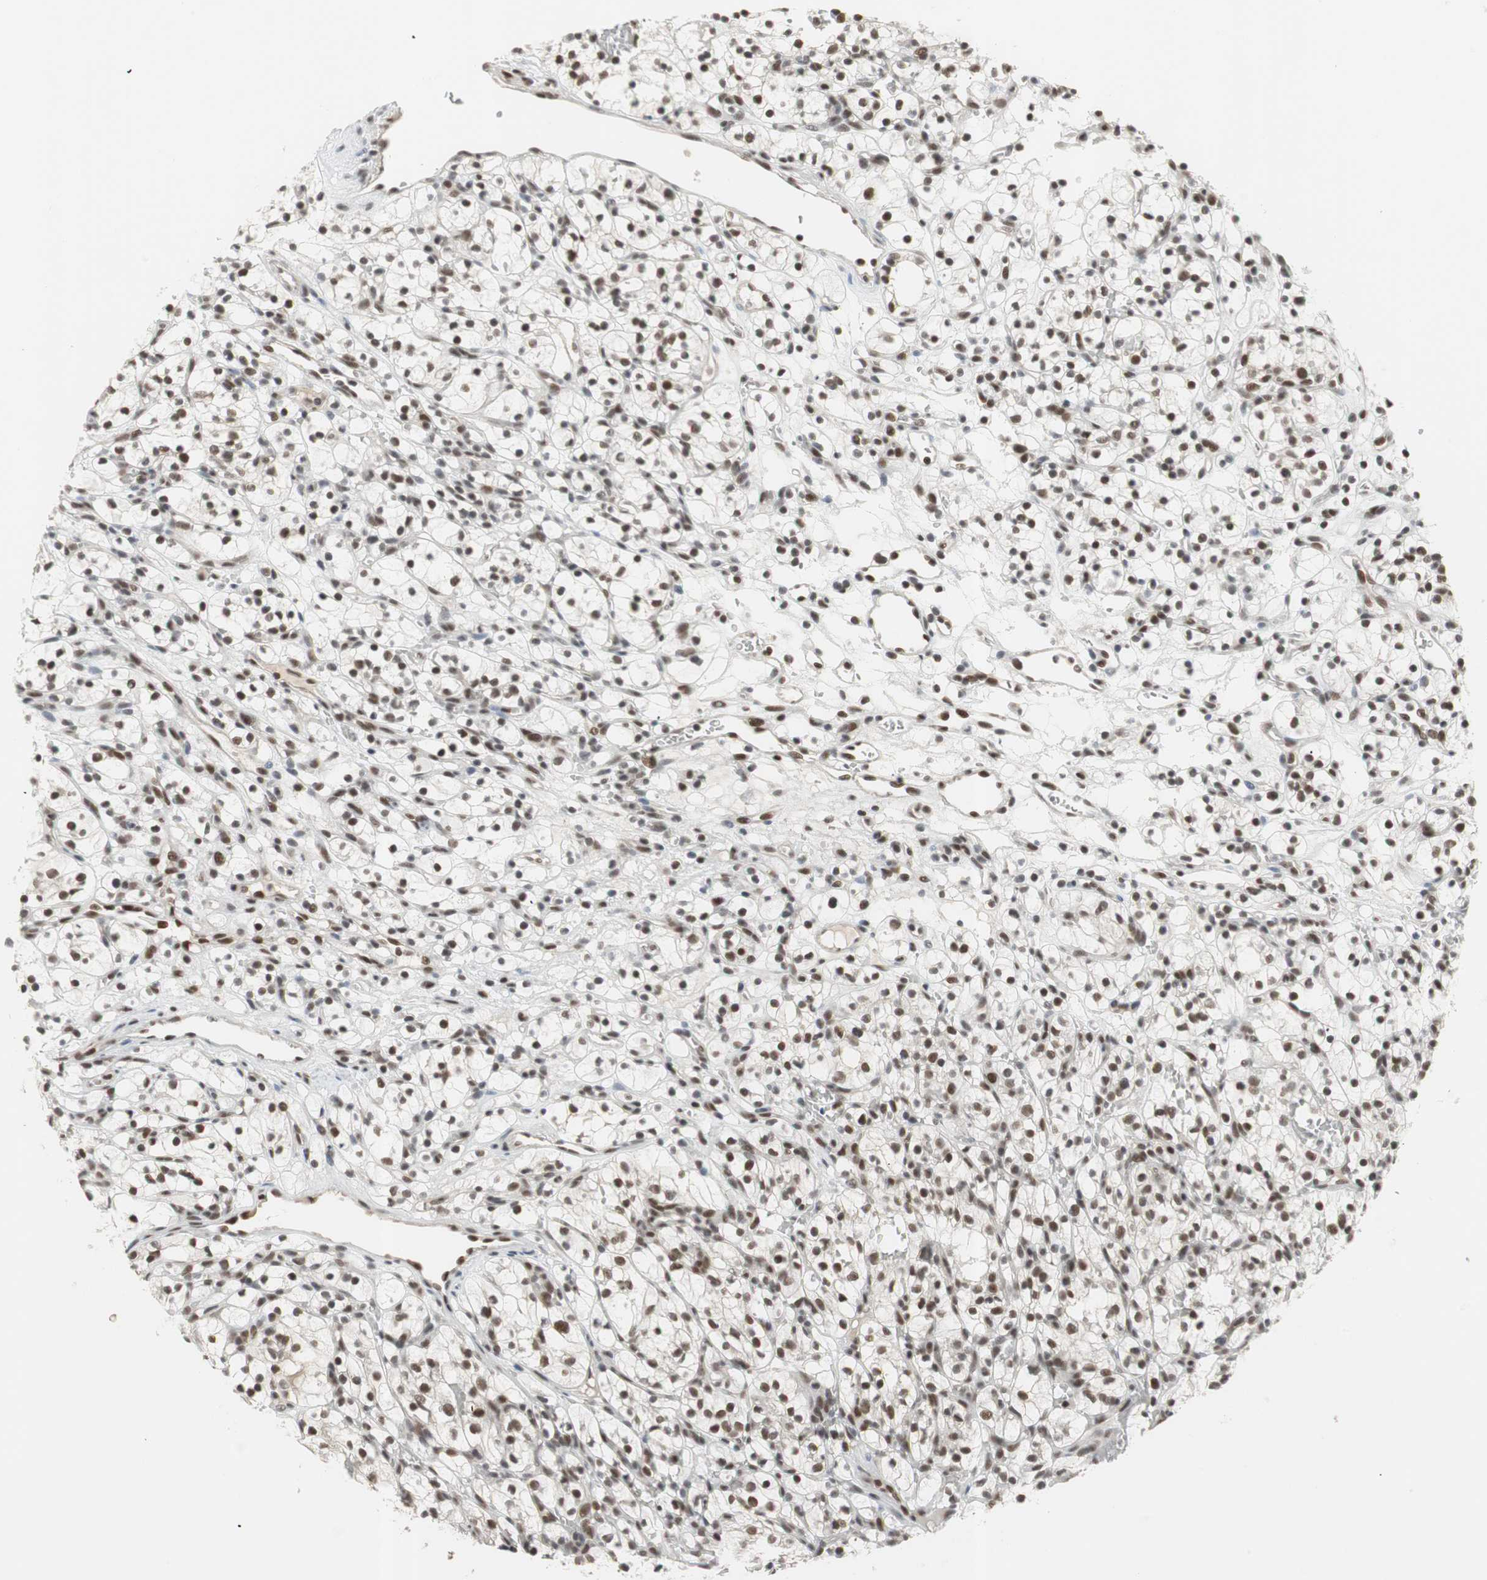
{"staining": {"intensity": "strong", "quantity": ">75%", "location": "nuclear"}, "tissue": "renal cancer", "cell_type": "Tumor cells", "image_type": "cancer", "snomed": [{"axis": "morphology", "description": "Adenocarcinoma, NOS"}, {"axis": "topography", "description": "Kidney"}], "caption": "The photomicrograph exhibits immunohistochemical staining of renal cancer. There is strong nuclear staining is seen in about >75% of tumor cells.", "gene": "RTF1", "patient": {"sex": "female", "age": 57}}